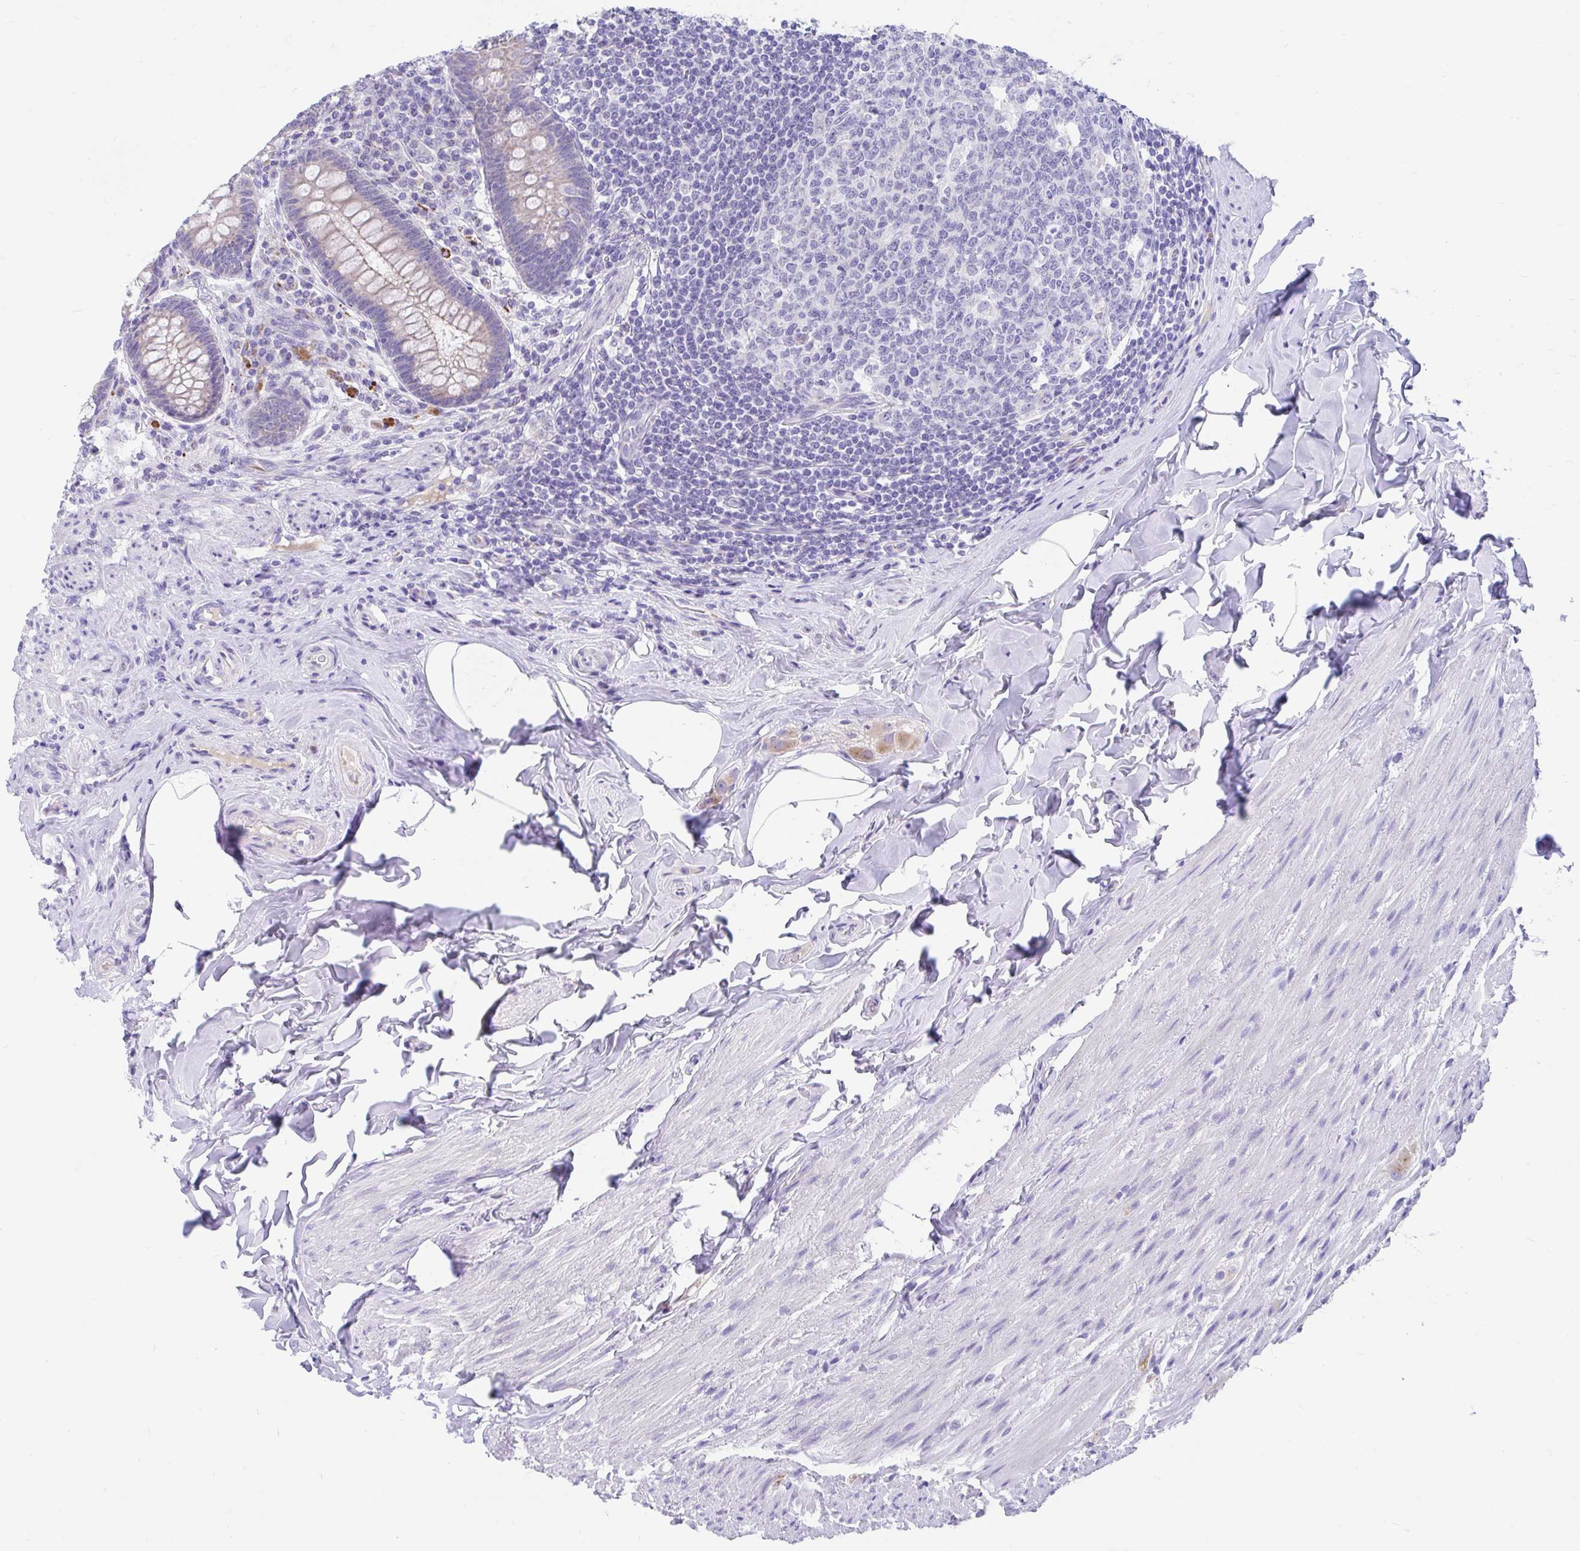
{"staining": {"intensity": "weak", "quantity": "<25%", "location": "cytoplasmic/membranous"}, "tissue": "appendix", "cell_type": "Glandular cells", "image_type": "normal", "snomed": [{"axis": "morphology", "description": "Normal tissue, NOS"}, {"axis": "topography", "description": "Appendix"}], "caption": "Micrograph shows no protein expression in glandular cells of normal appendix. The staining was performed using DAB (3,3'-diaminobenzidine) to visualize the protein expression in brown, while the nuclei were stained in blue with hematoxylin (Magnification: 20x).", "gene": "CCSAP", "patient": {"sex": "male", "age": 71}}